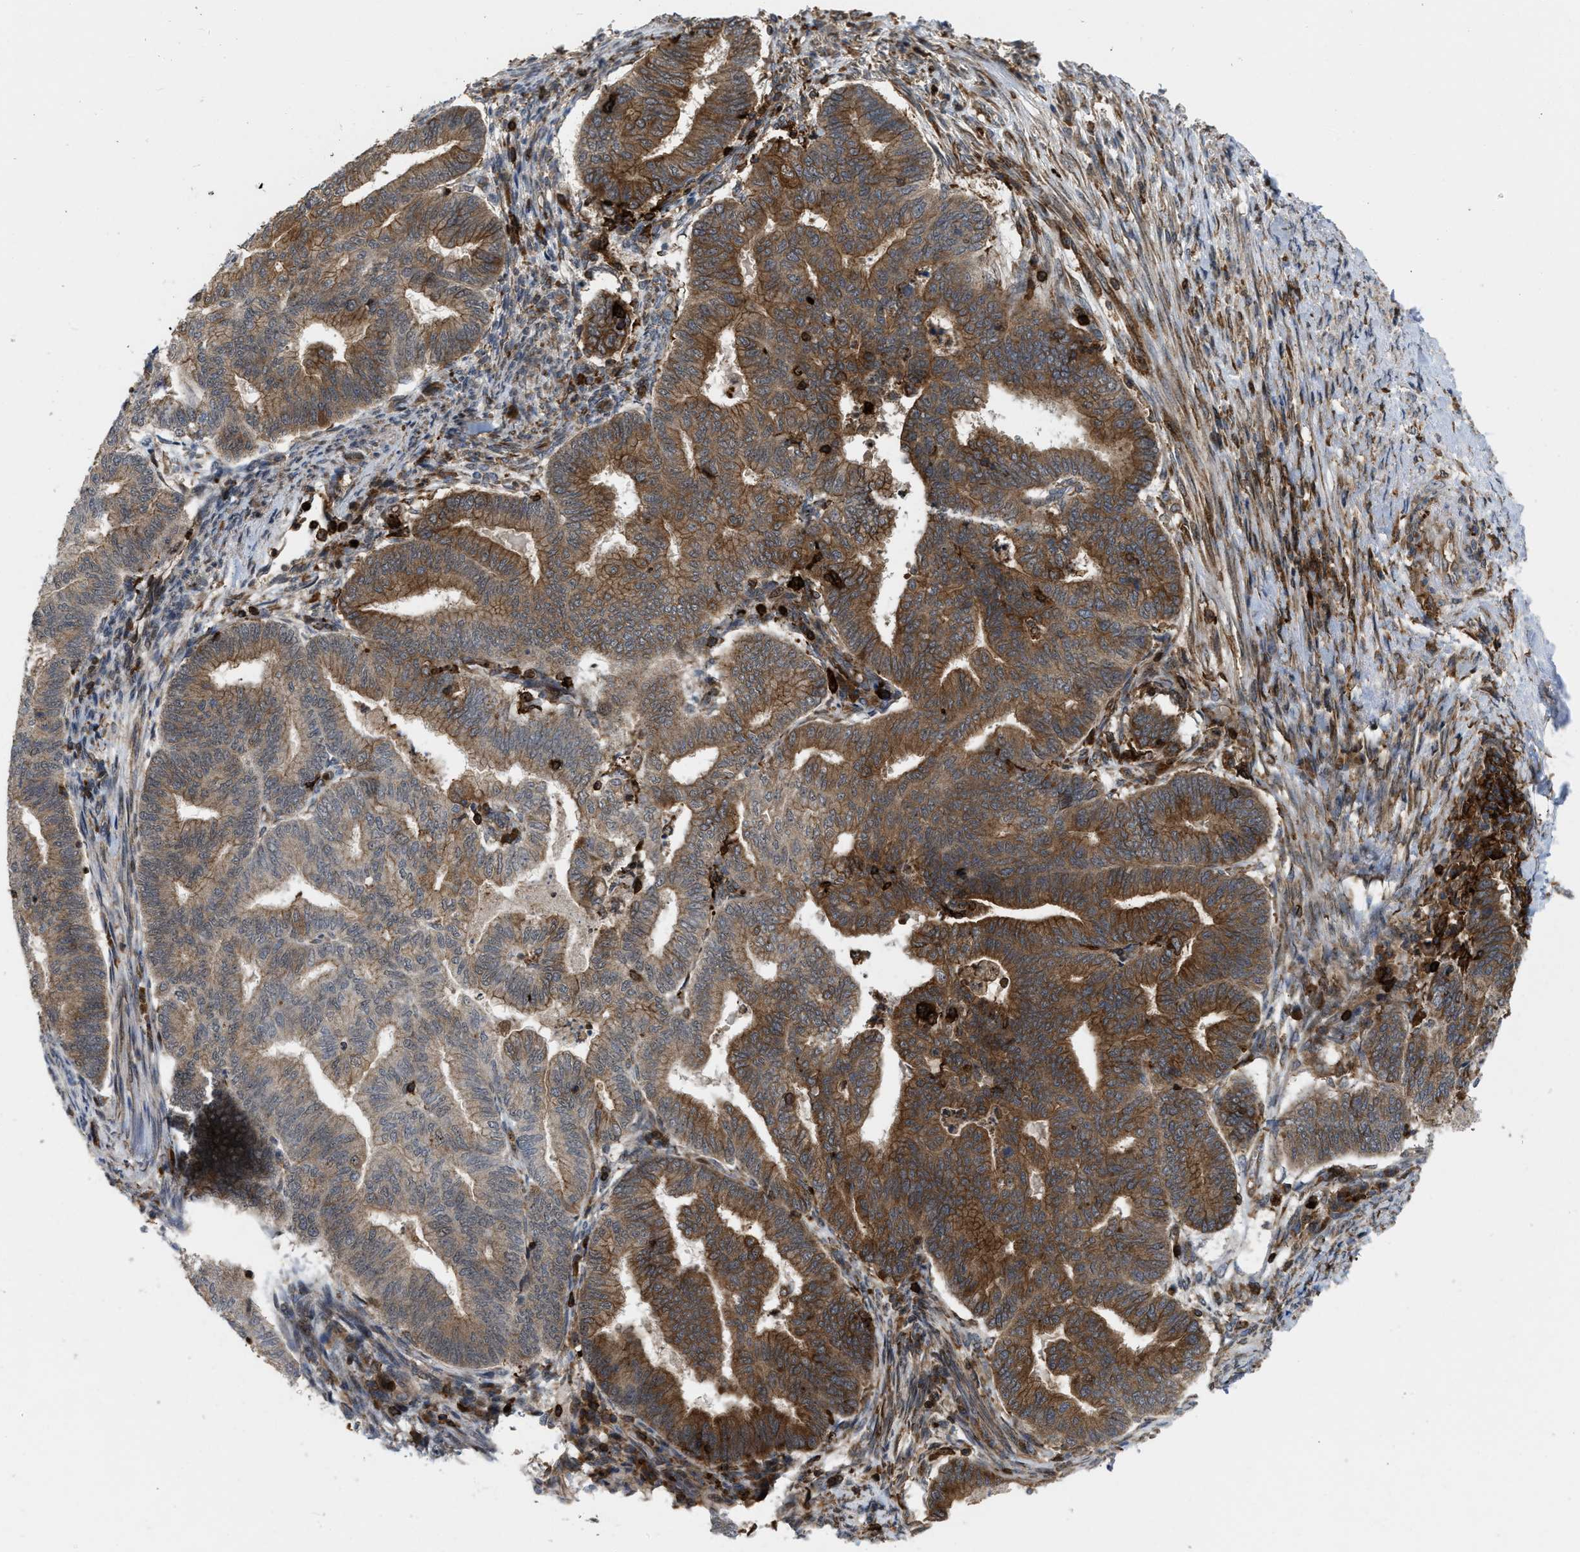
{"staining": {"intensity": "strong", "quantity": "25%-75%", "location": "cytoplasmic/membranous"}, "tissue": "endometrial cancer", "cell_type": "Tumor cells", "image_type": "cancer", "snomed": [{"axis": "morphology", "description": "Polyp, NOS"}, {"axis": "morphology", "description": "Adenocarcinoma, NOS"}, {"axis": "morphology", "description": "Adenoma, NOS"}, {"axis": "topography", "description": "Endometrium"}], "caption": "This is an image of immunohistochemistry (IHC) staining of endometrial cancer, which shows strong expression in the cytoplasmic/membranous of tumor cells.", "gene": "IQCE", "patient": {"sex": "female", "age": 79}}